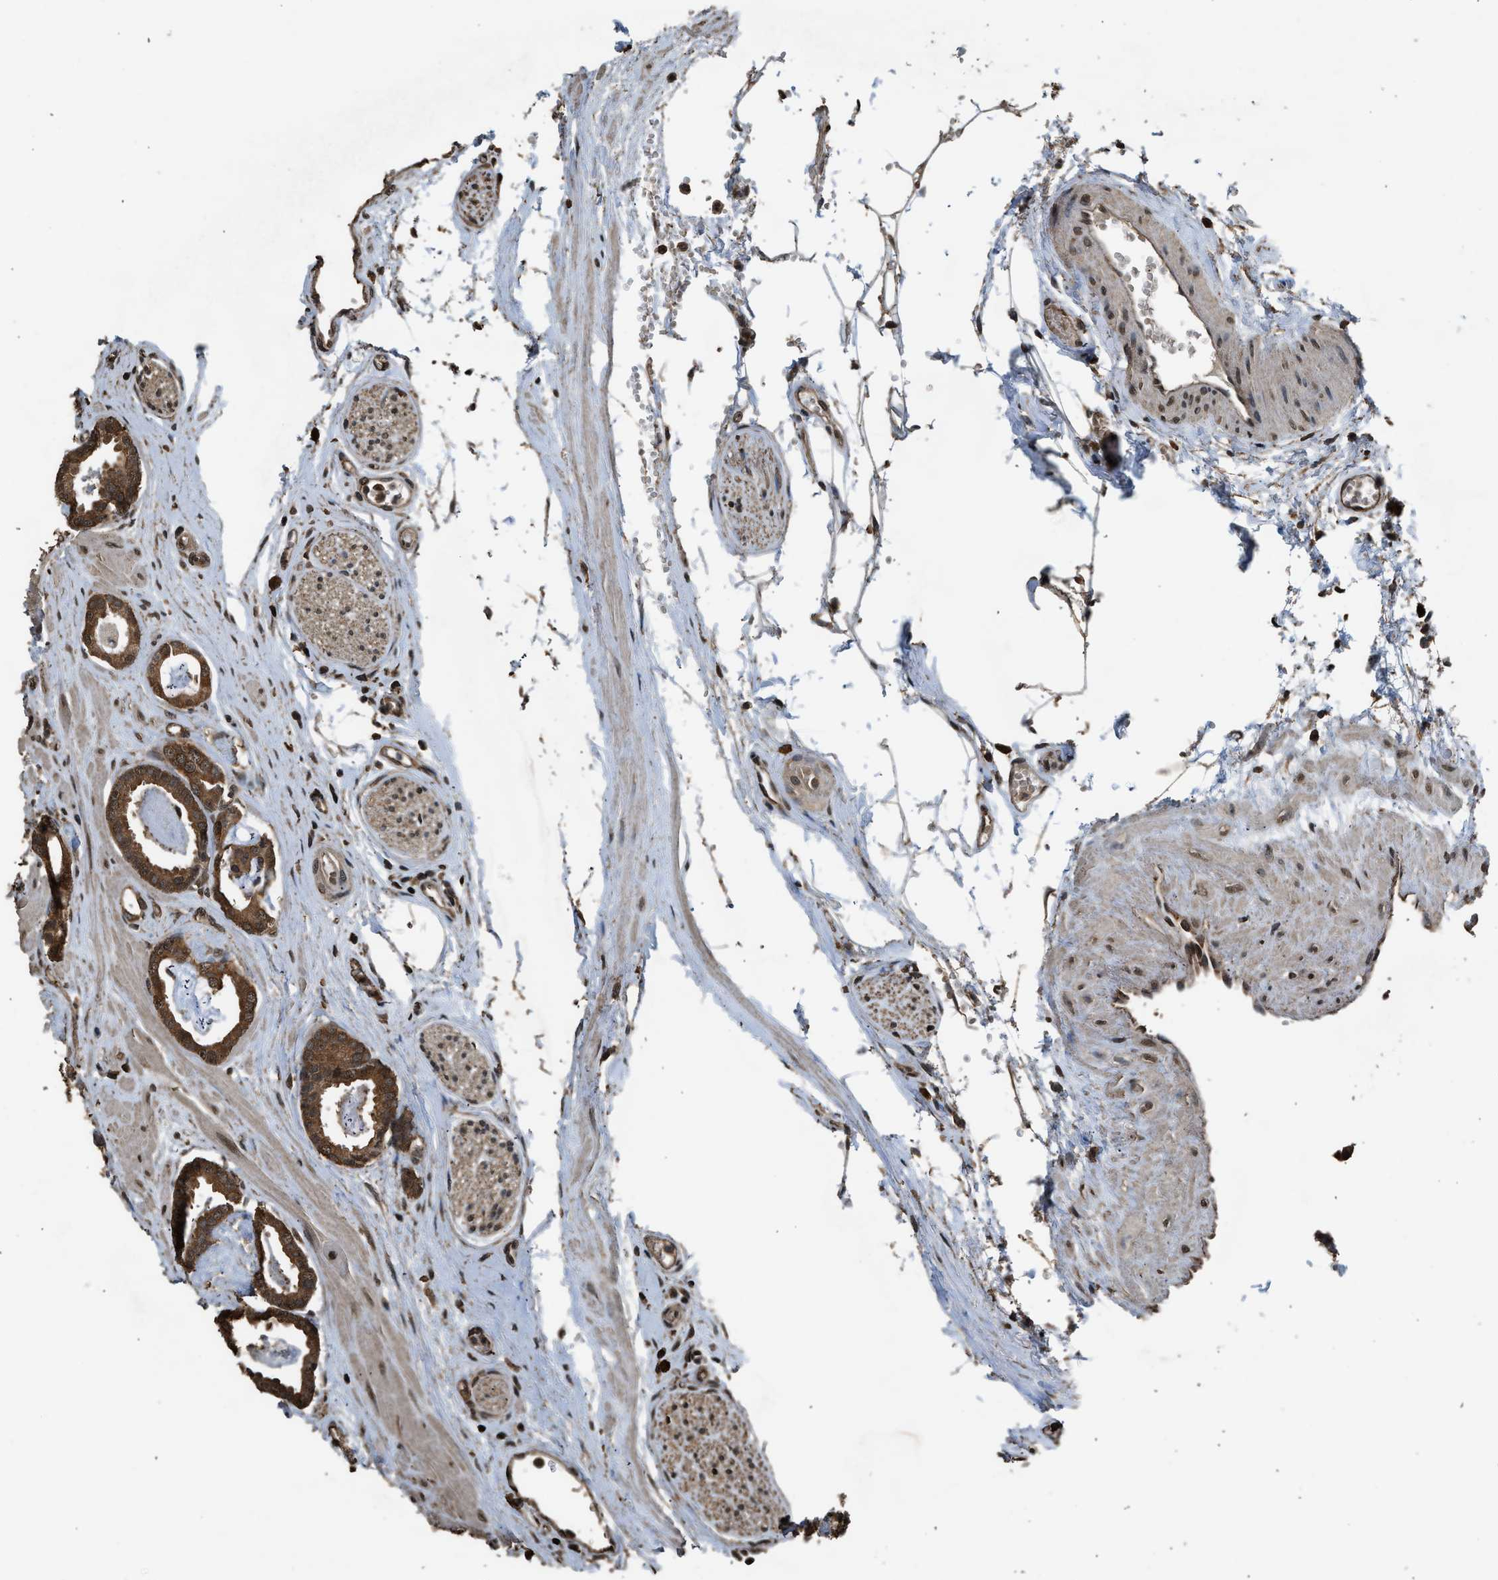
{"staining": {"intensity": "strong", "quantity": ">75%", "location": "cytoplasmic/membranous"}, "tissue": "prostate cancer", "cell_type": "Tumor cells", "image_type": "cancer", "snomed": [{"axis": "morphology", "description": "Adenocarcinoma, Low grade"}, {"axis": "topography", "description": "Prostate"}], "caption": "Immunohistochemical staining of human prostate cancer (low-grade adenocarcinoma) displays strong cytoplasmic/membranous protein staining in about >75% of tumor cells.", "gene": "MYBL2", "patient": {"sex": "male", "age": 53}}